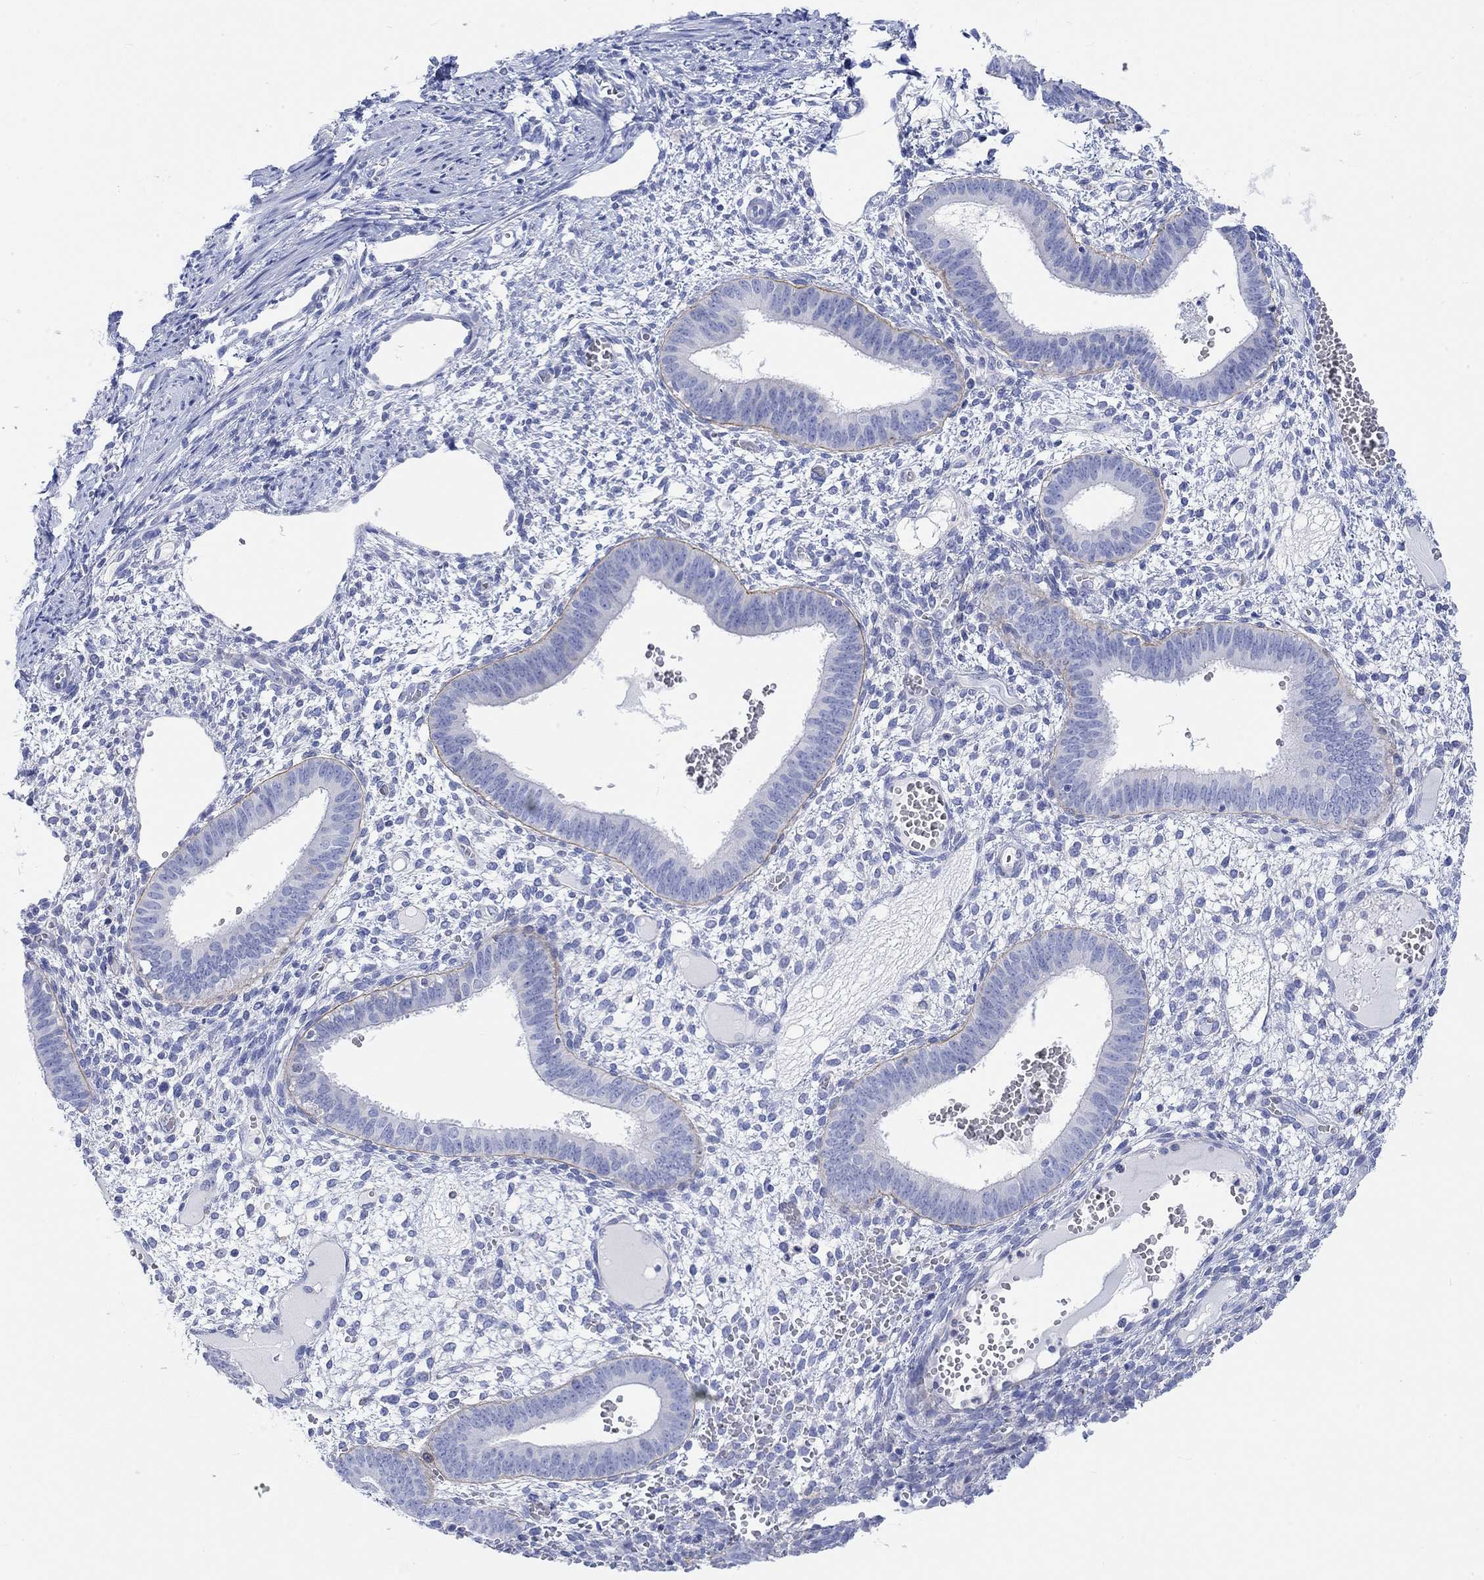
{"staining": {"intensity": "negative", "quantity": "none", "location": "none"}, "tissue": "endometrium", "cell_type": "Cells in endometrial stroma", "image_type": "normal", "snomed": [{"axis": "morphology", "description": "Normal tissue, NOS"}, {"axis": "topography", "description": "Endometrium"}], "caption": "DAB (3,3'-diaminobenzidine) immunohistochemical staining of unremarkable endometrium shows no significant staining in cells in endometrial stroma.", "gene": "REEP6", "patient": {"sex": "female", "age": 42}}